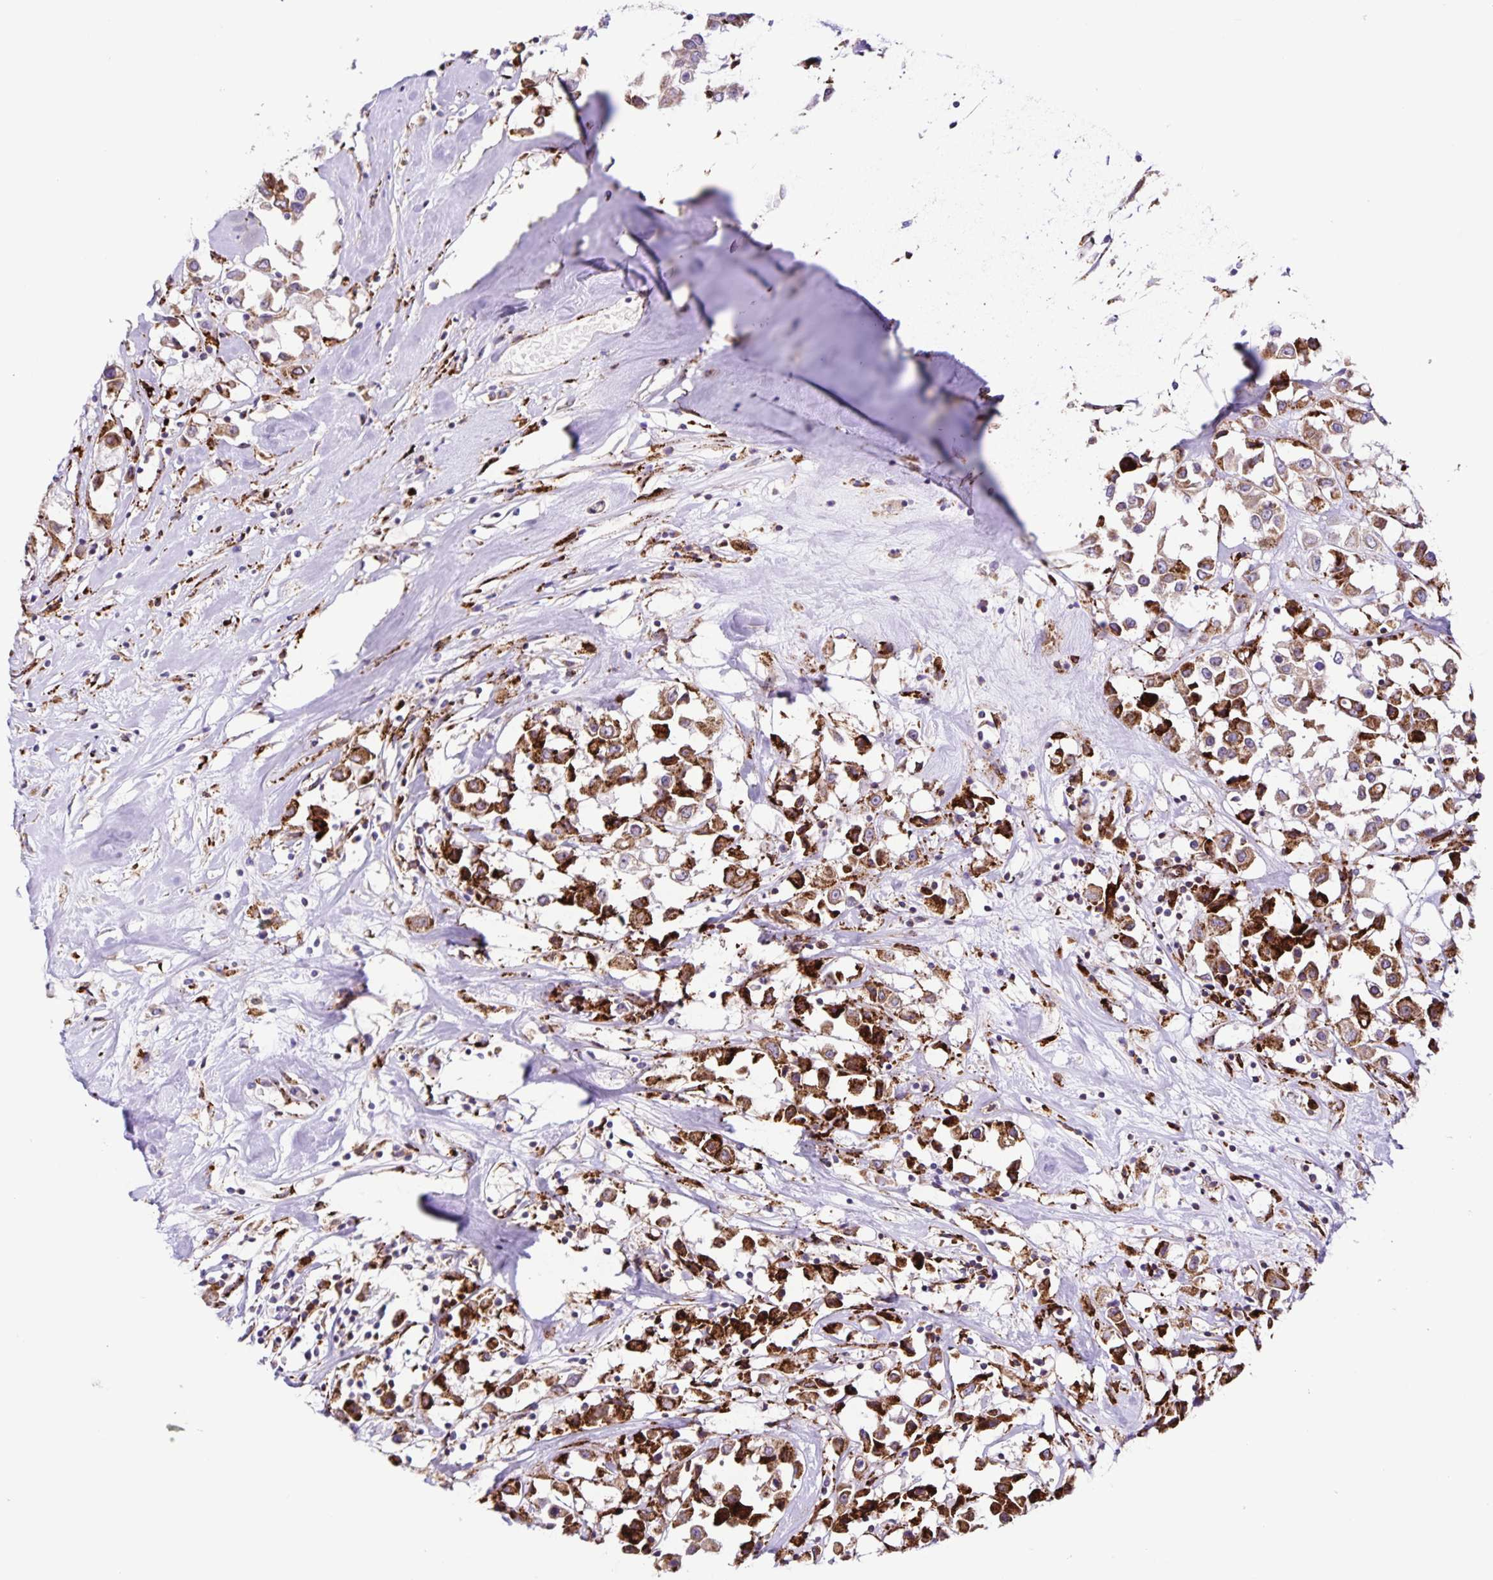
{"staining": {"intensity": "strong", "quantity": "25%-75%", "location": "cytoplasmic/membranous,nuclear"}, "tissue": "breast cancer", "cell_type": "Tumor cells", "image_type": "cancer", "snomed": [{"axis": "morphology", "description": "Duct carcinoma"}, {"axis": "topography", "description": "Breast"}], "caption": "Brown immunohistochemical staining in breast cancer demonstrates strong cytoplasmic/membranous and nuclear expression in approximately 25%-75% of tumor cells.", "gene": "OSBPL5", "patient": {"sex": "female", "age": 61}}